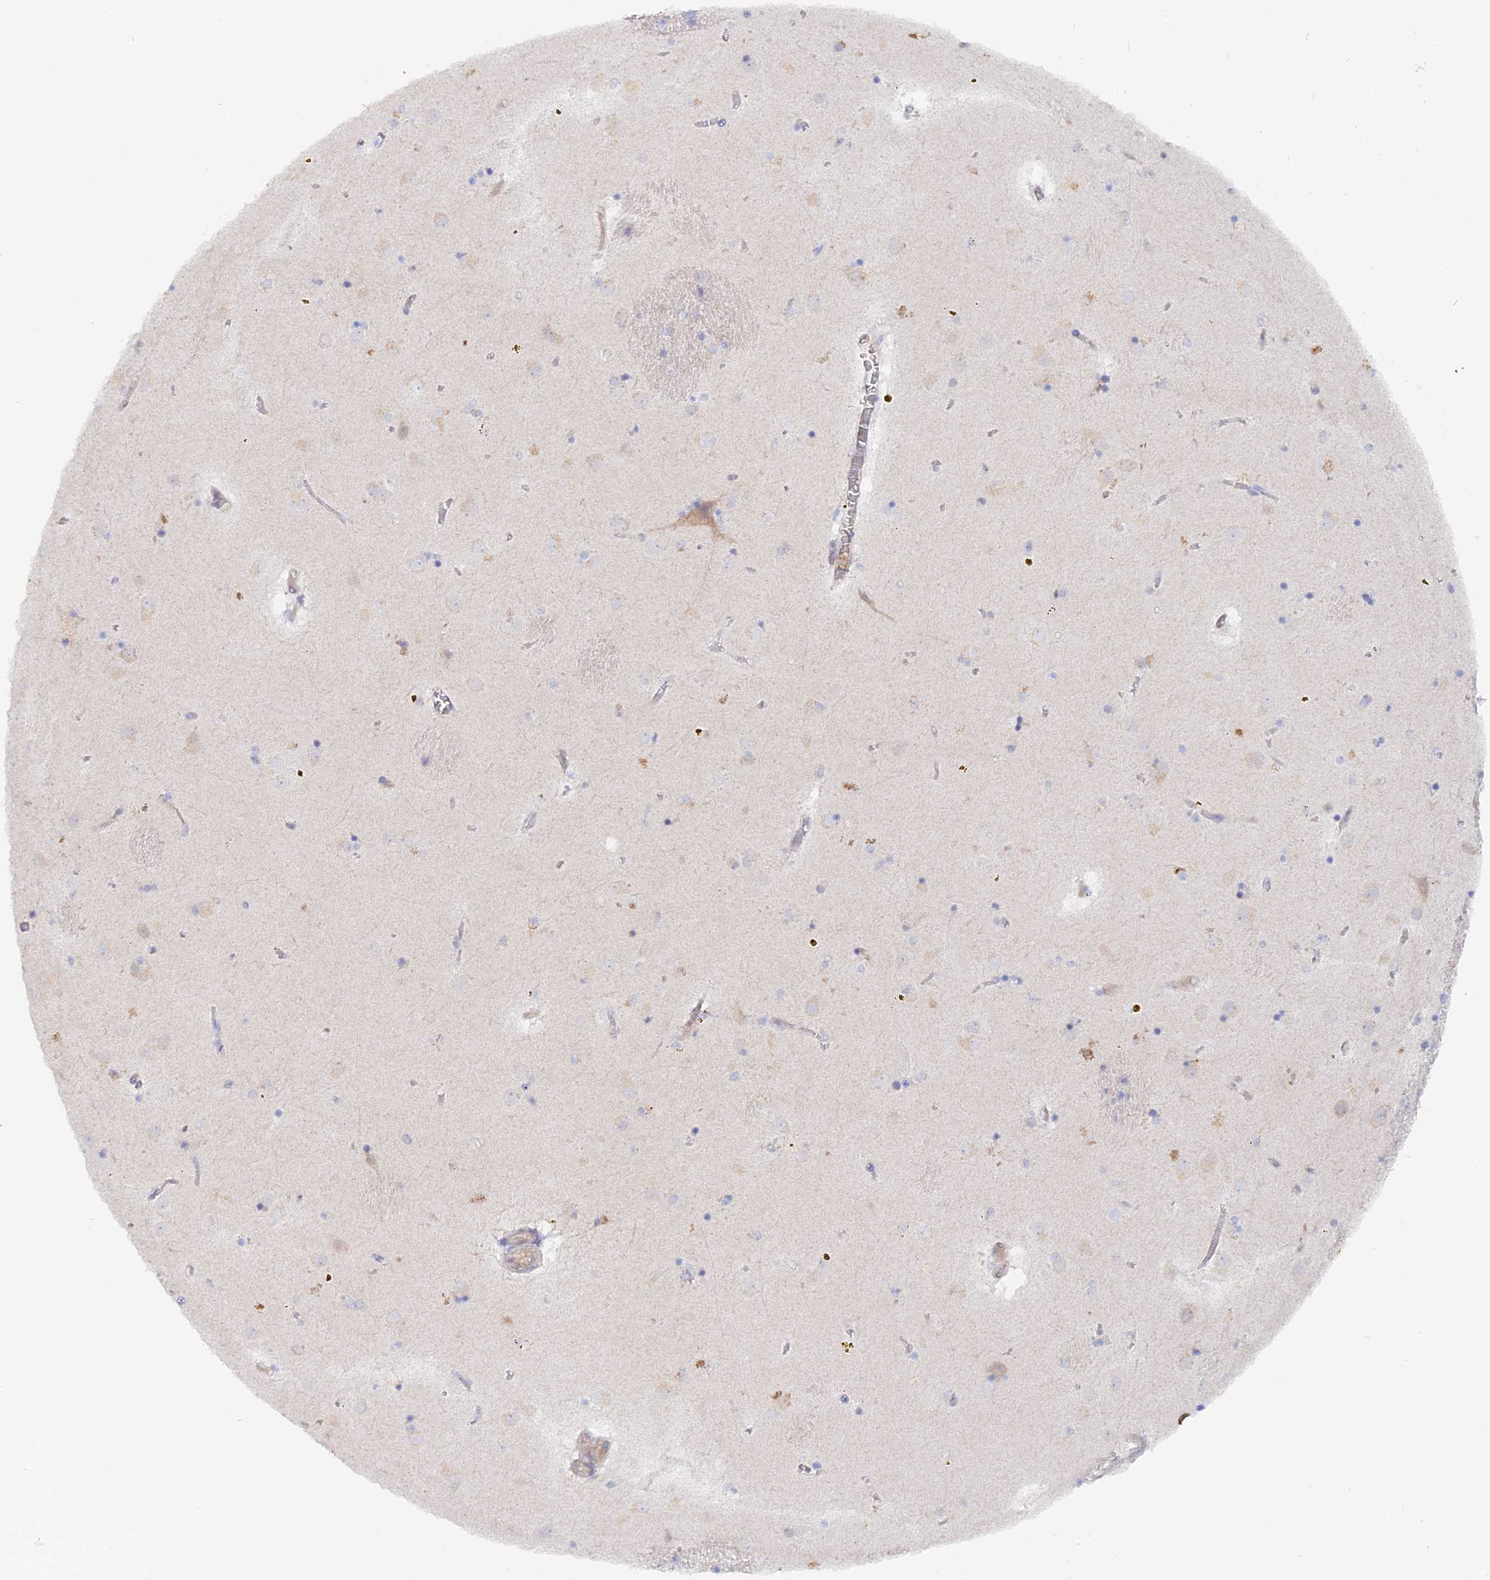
{"staining": {"intensity": "negative", "quantity": "none", "location": "none"}, "tissue": "caudate", "cell_type": "Glial cells", "image_type": "normal", "snomed": [{"axis": "morphology", "description": "Normal tissue, NOS"}, {"axis": "topography", "description": "Lateral ventricle wall"}], "caption": "Immunohistochemical staining of normal caudate exhibits no significant positivity in glial cells. The staining was performed using DAB (3,3'-diaminobenzidine) to visualize the protein expression in brown, while the nuclei were stained in blue with hematoxylin (Magnification: 20x).", "gene": "DACT3", "patient": {"sex": "male", "age": 70}}